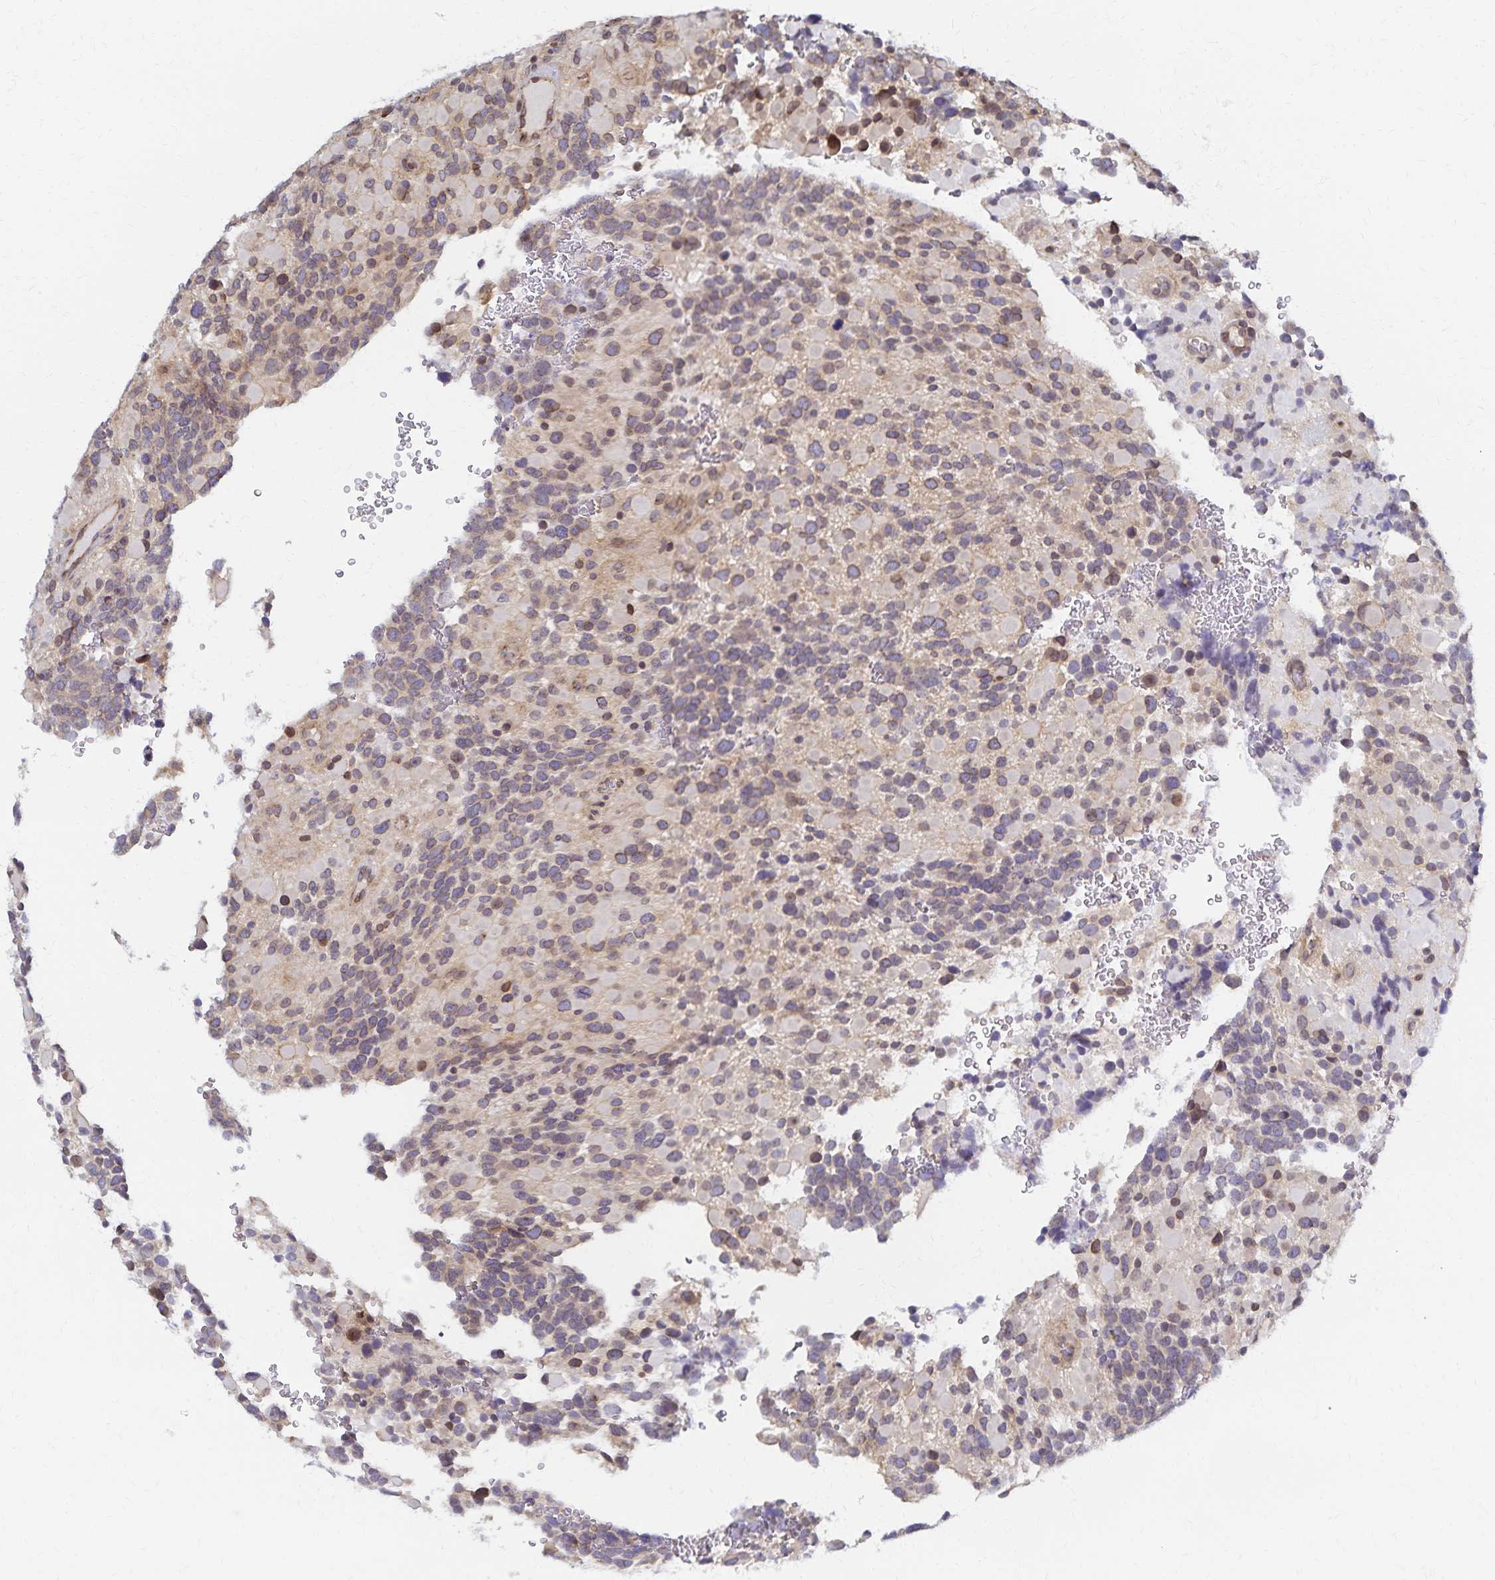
{"staining": {"intensity": "weak", "quantity": "<25%", "location": "cytoplasmic/membranous"}, "tissue": "glioma", "cell_type": "Tumor cells", "image_type": "cancer", "snomed": [{"axis": "morphology", "description": "Glioma, malignant, High grade"}, {"axis": "topography", "description": "Brain"}], "caption": "The histopathology image displays no significant expression in tumor cells of malignant glioma (high-grade).", "gene": "RAB9B", "patient": {"sex": "female", "age": 40}}